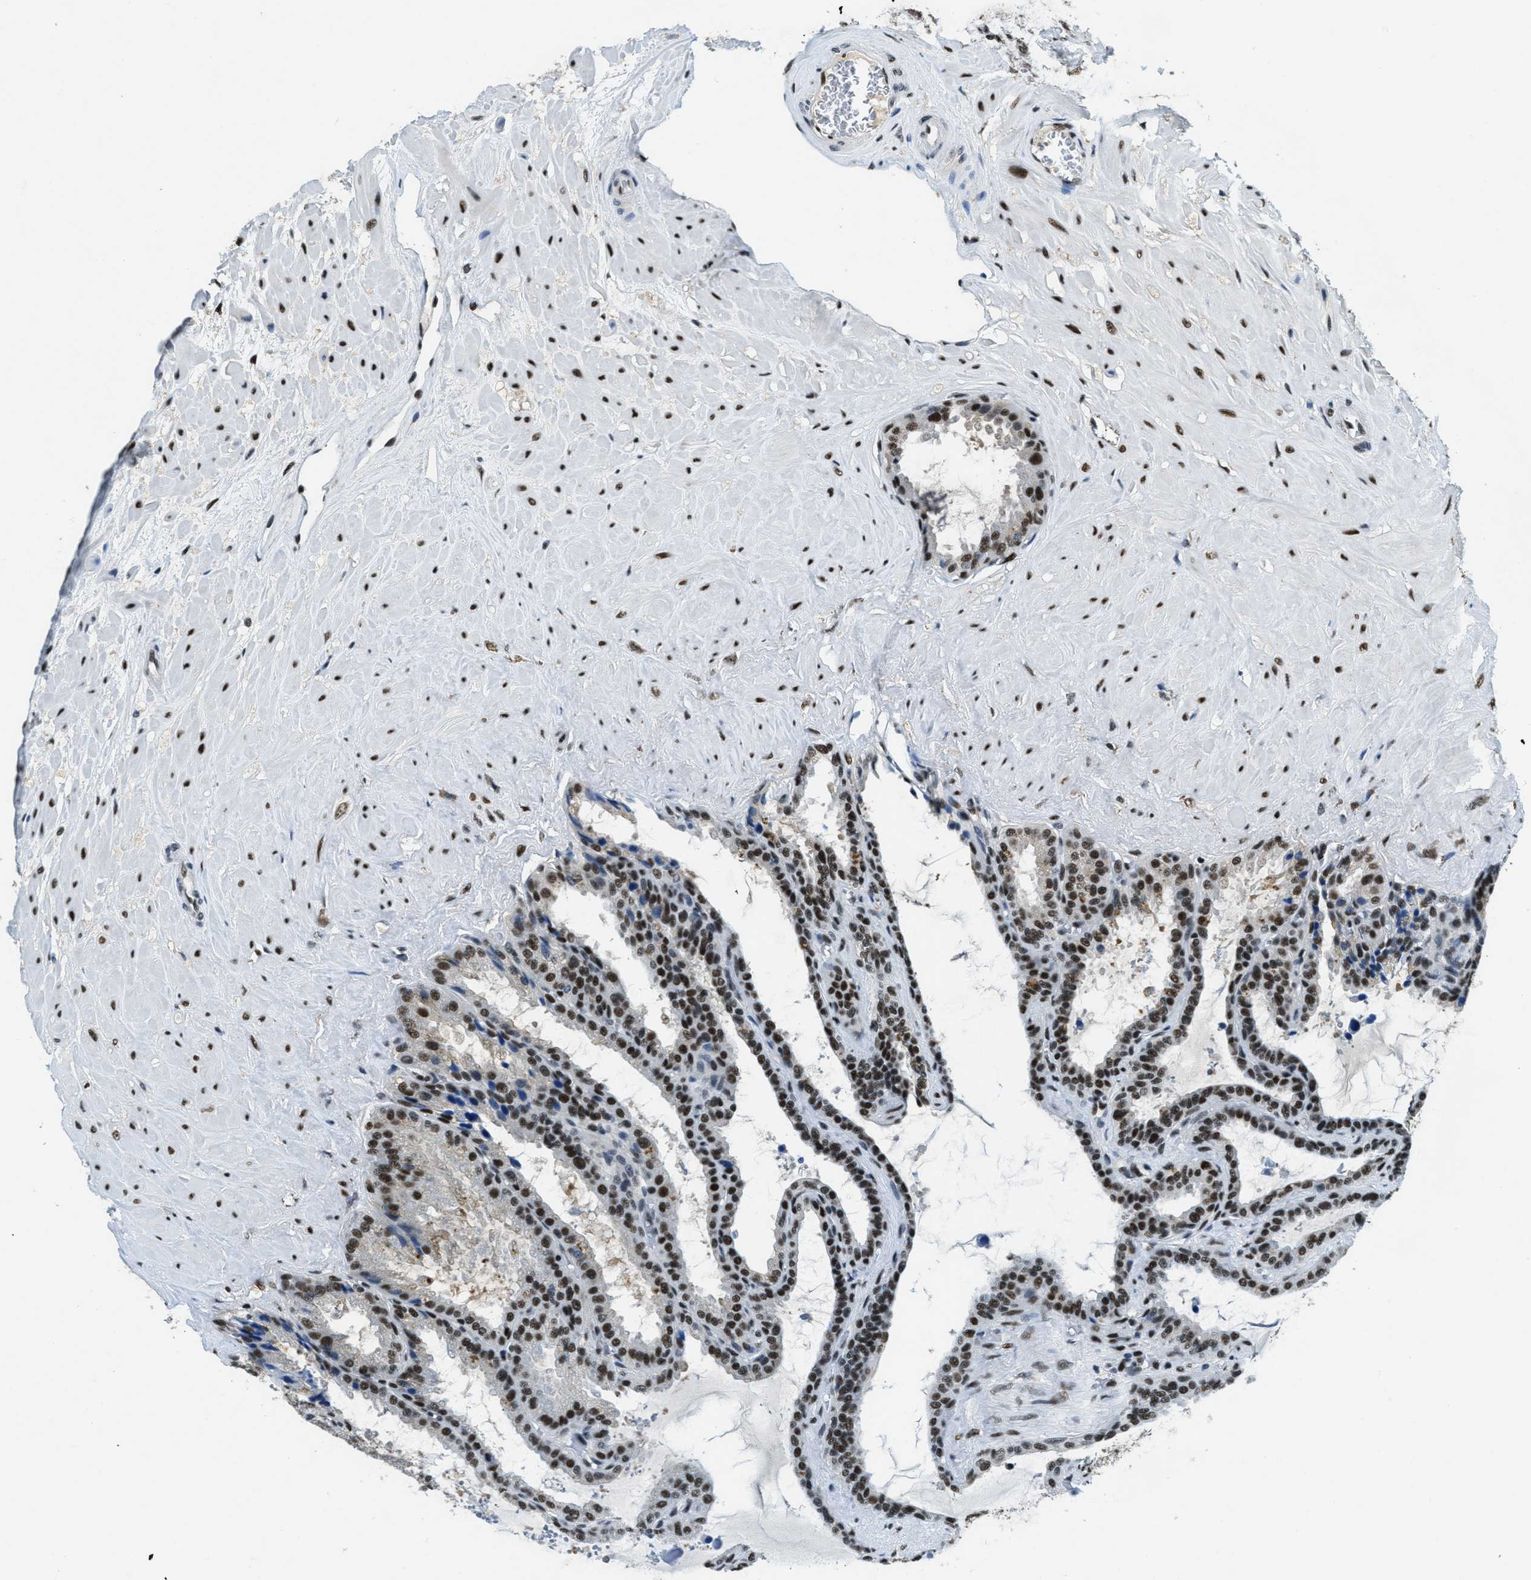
{"staining": {"intensity": "strong", "quantity": ">75%", "location": "nuclear"}, "tissue": "seminal vesicle", "cell_type": "Glandular cells", "image_type": "normal", "snomed": [{"axis": "morphology", "description": "Normal tissue, NOS"}, {"axis": "topography", "description": "Seminal veicle"}], "caption": "Immunohistochemical staining of benign seminal vesicle demonstrates high levels of strong nuclear staining in about >75% of glandular cells.", "gene": "SSB", "patient": {"sex": "male", "age": 46}}